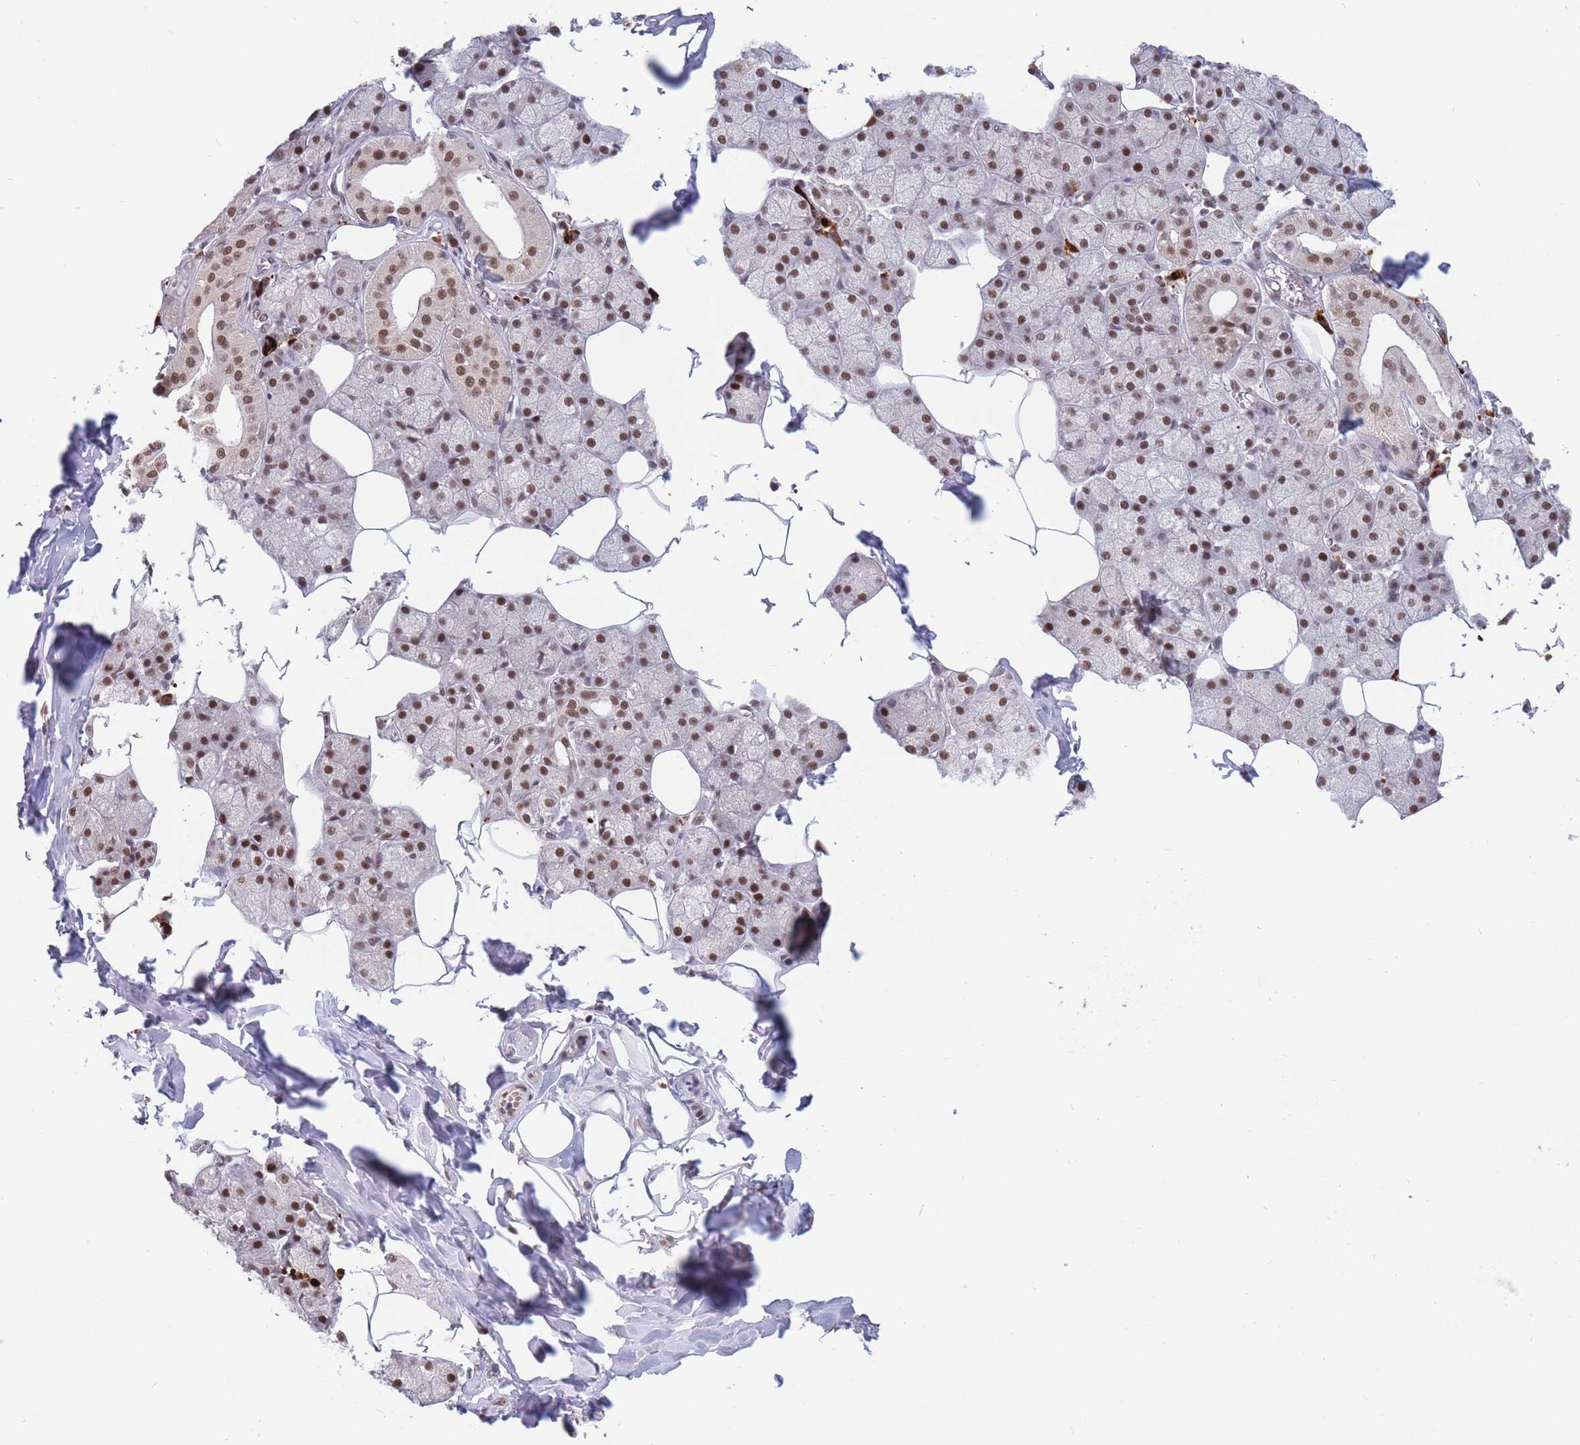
{"staining": {"intensity": "strong", "quantity": ">75%", "location": "nuclear"}, "tissue": "salivary gland", "cell_type": "Glandular cells", "image_type": "normal", "snomed": [{"axis": "morphology", "description": "Normal tissue, NOS"}, {"axis": "topography", "description": "Salivary gland"}], "caption": "Strong nuclear protein expression is identified in approximately >75% of glandular cells in salivary gland.", "gene": "SMAD9", "patient": {"sex": "male", "age": 62}}